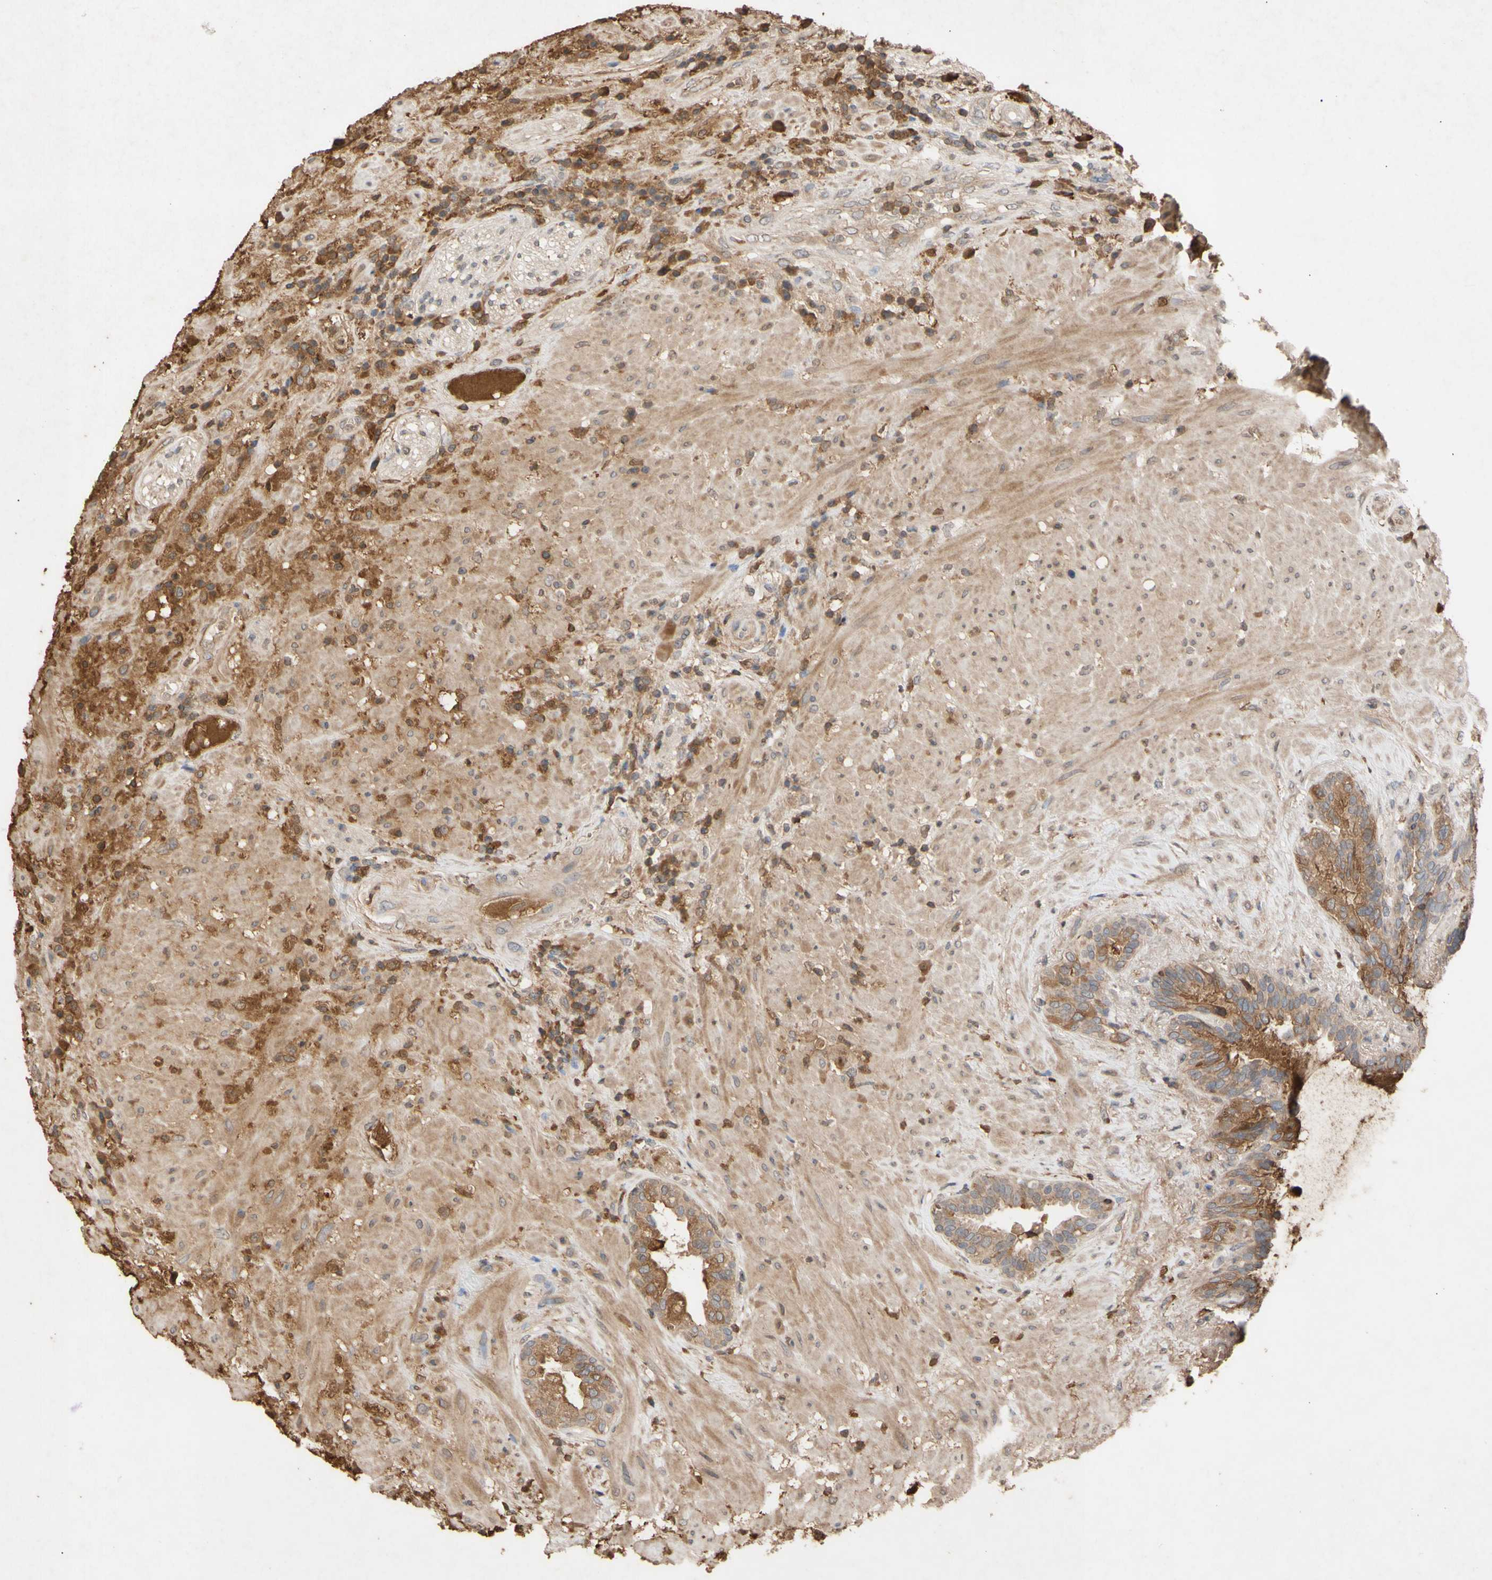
{"staining": {"intensity": "moderate", "quantity": ">75%", "location": "cytoplasmic/membranous"}, "tissue": "seminal vesicle", "cell_type": "Glandular cells", "image_type": "normal", "snomed": [{"axis": "morphology", "description": "Normal tissue, NOS"}, {"axis": "topography", "description": "Seminal veicle"}], "caption": "Moderate cytoplasmic/membranous positivity for a protein is seen in about >75% of glandular cells of unremarkable seminal vesicle using immunohistochemistry (IHC).", "gene": "NECTIN3", "patient": {"sex": "male", "age": 61}}